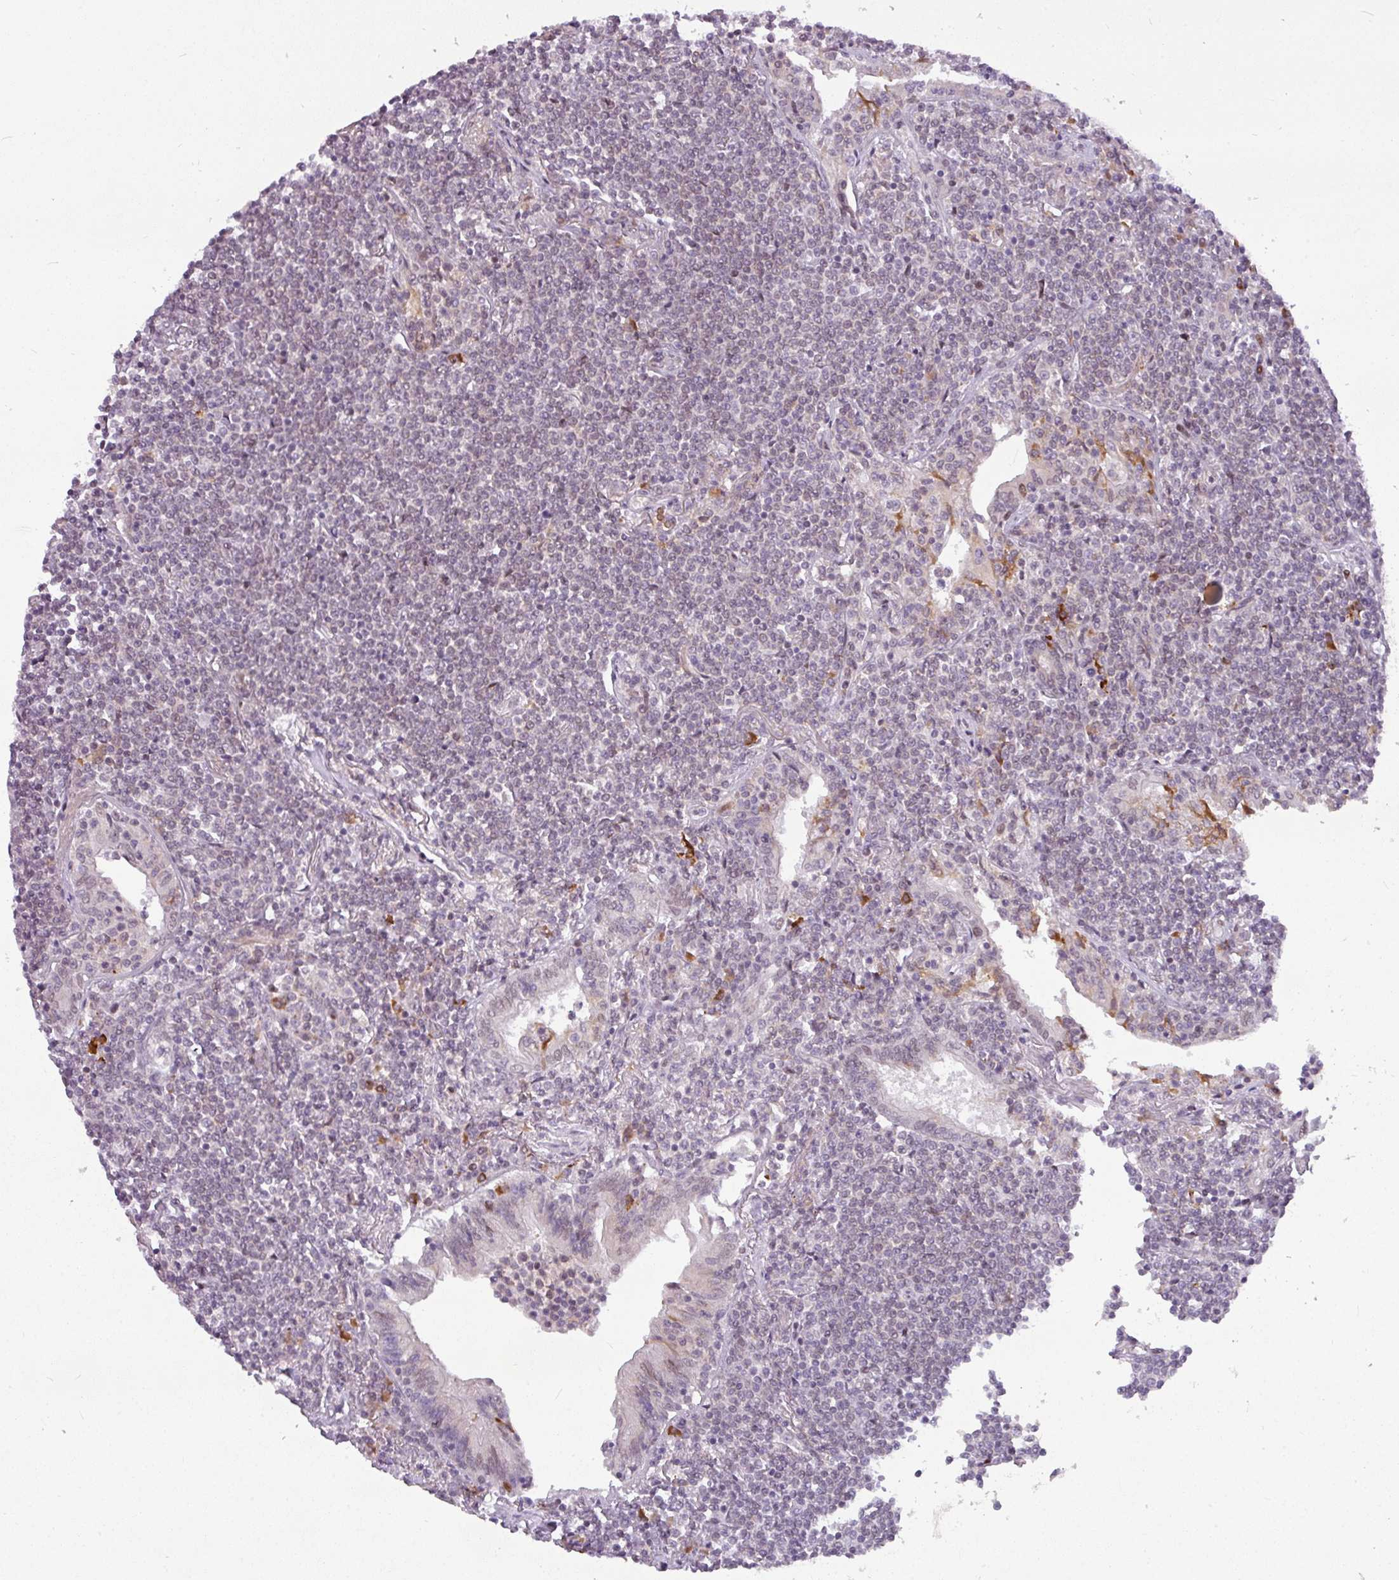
{"staining": {"intensity": "negative", "quantity": "none", "location": "none"}, "tissue": "lymphoma", "cell_type": "Tumor cells", "image_type": "cancer", "snomed": [{"axis": "morphology", "description": "Malignant lymphoma, non-Hodgkin's type, Low grade"}, {"axis": "topography", "description": "Lung"}], "caption": "An image of human low-grade malignant lymphoma, non-Hodgkin's type is negative for staining in tumor cells.", "gene": "SLC66A2", "patient": {"sex": "female", "age": 71}}